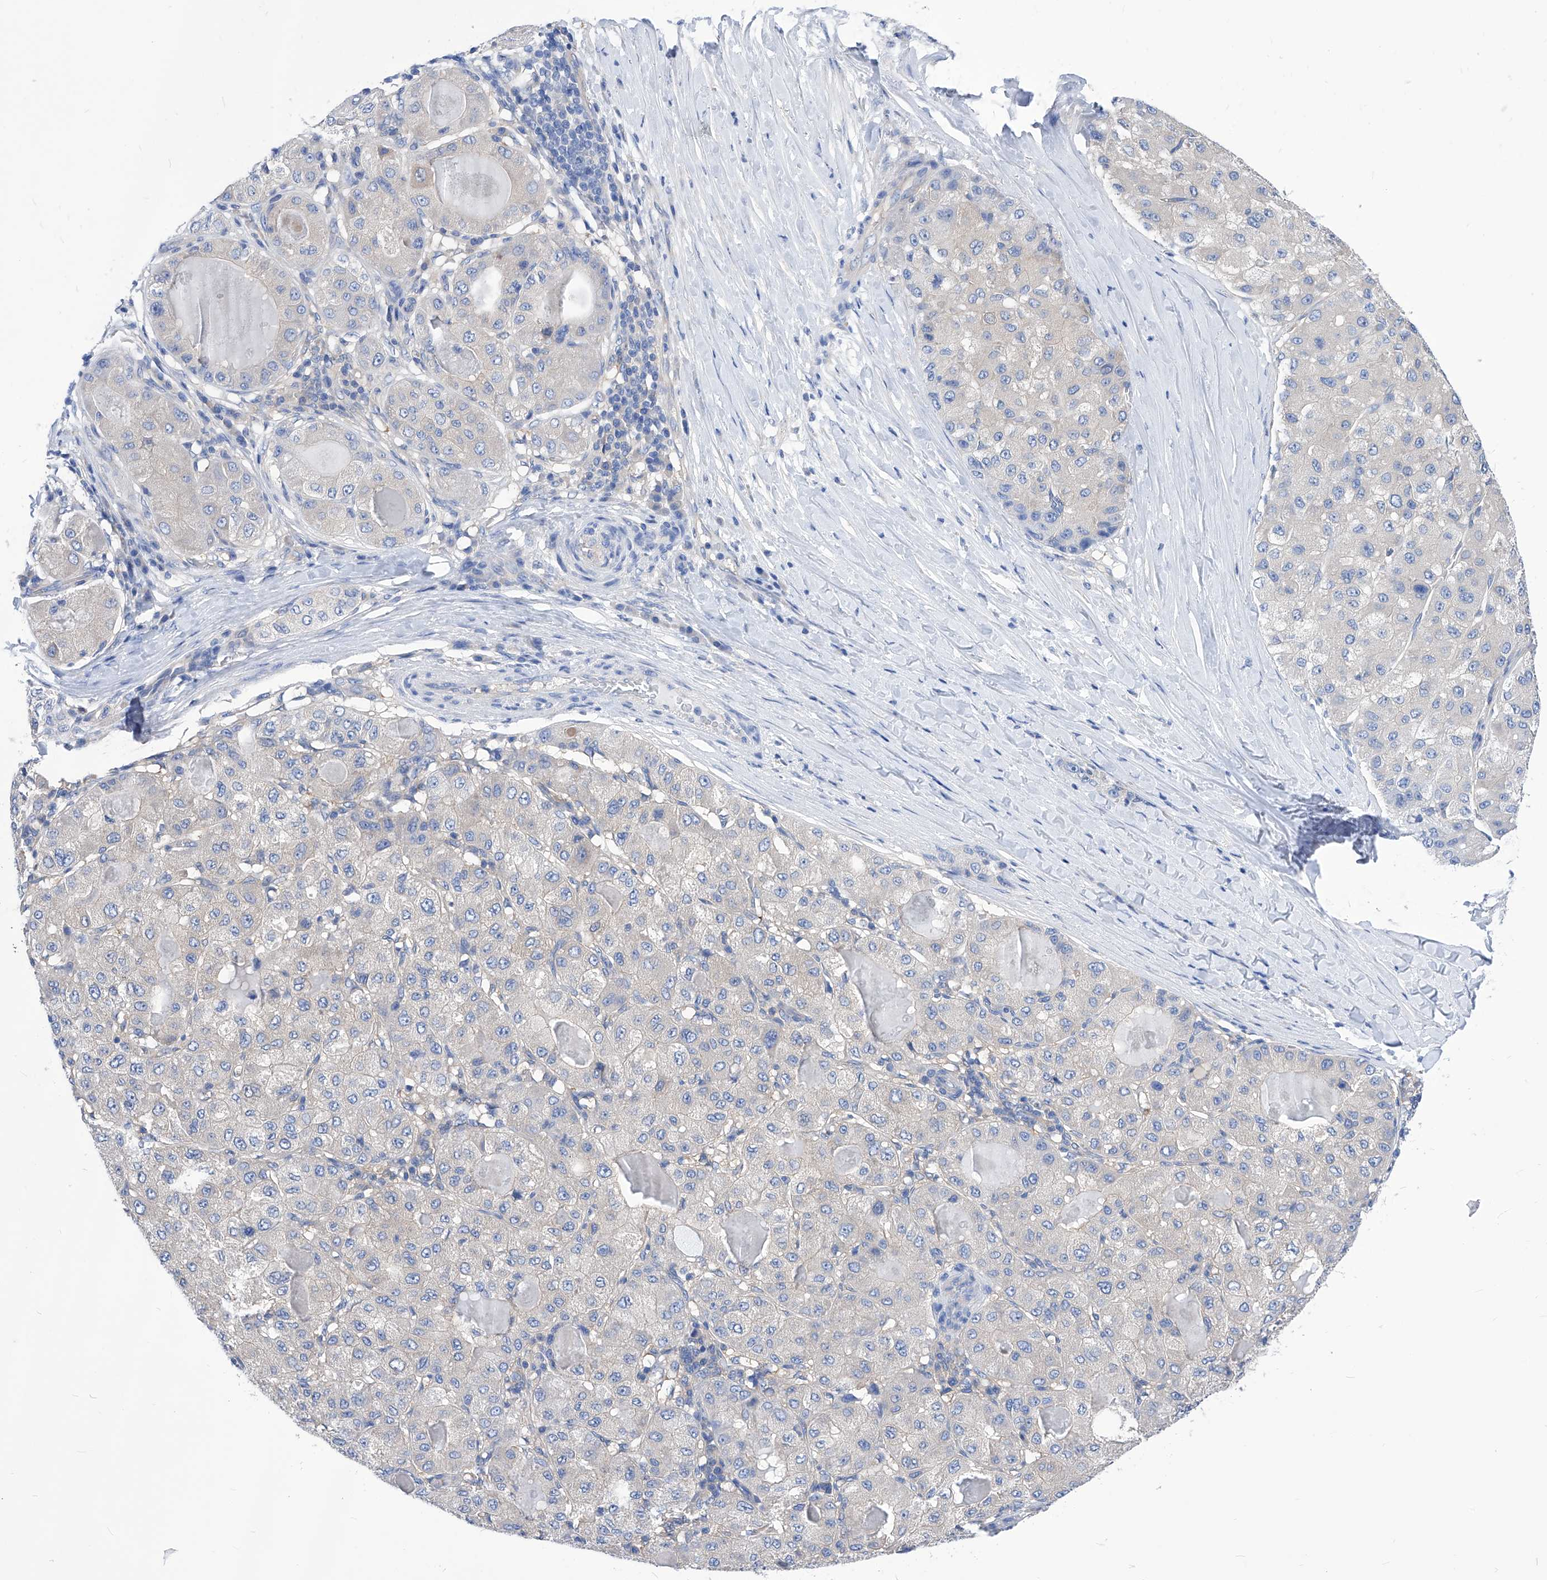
{"staining": {"intensity": "negative", "quantity": "none", "location": "none"}, "tissue": "liver cancer", "cell_type": "Tumor cells", "image_type": "cancer", "snomed": [{"axis": "morphology", "description": "Carcinoma, Hepatocellular, NOS"}, {"axis": "topography", "description": "Liver"}], "caption": "An image of liver cancer (hepatocellular carcinoma) stained for a protein exhibits no brown staining in tumor cells.", "gene": "XPNPEP1", "patient": {"sex": "male", "age": 80}}